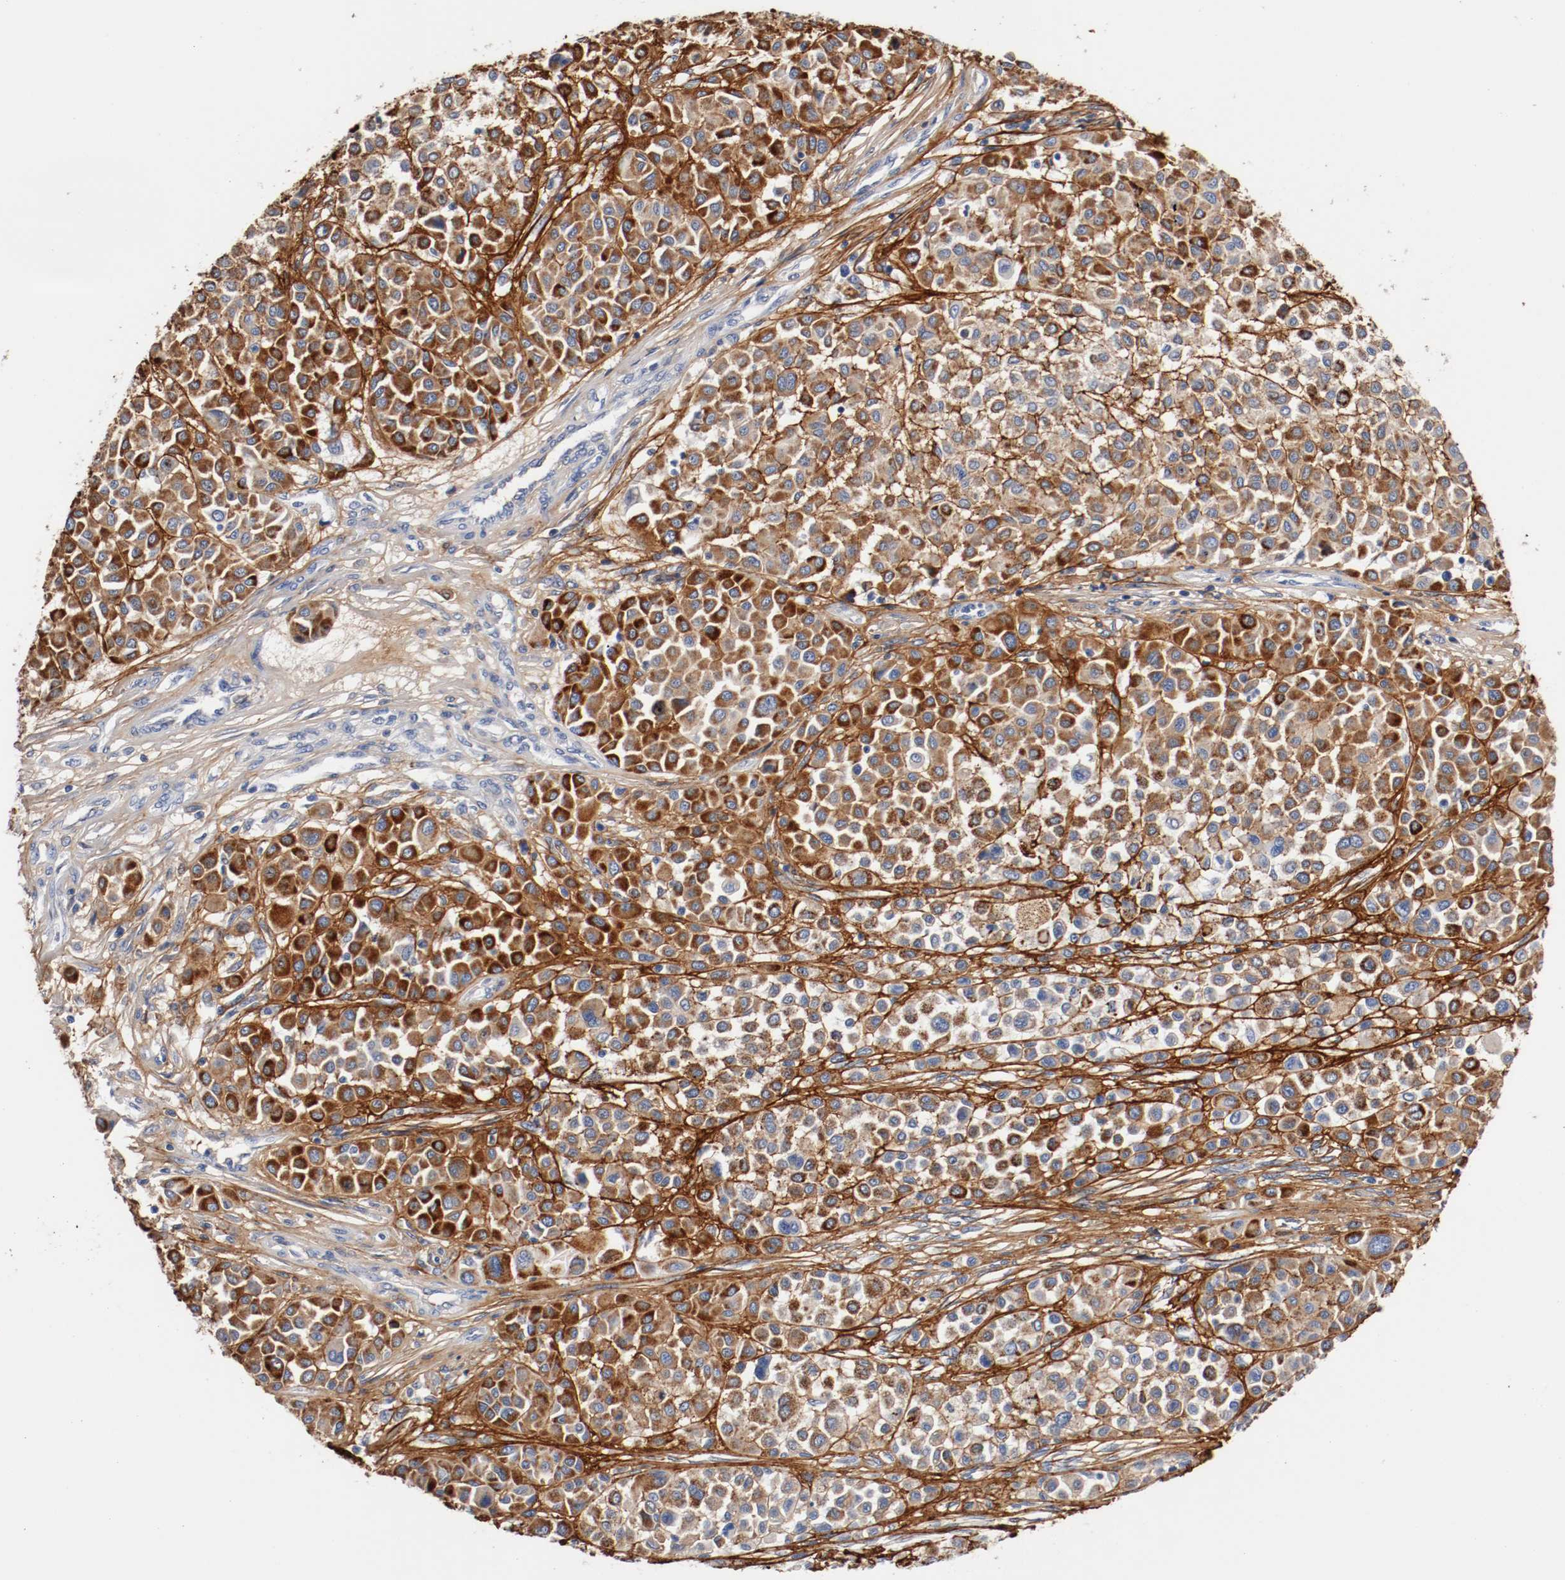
{"staining": {"intensity": "strong", "quantity": ">75%", "location": "cytoplasmic/membranous"}, "tissue": "melanoma", "cell_type": "Tumor cells", "image_type": "cancer", "snomed": [{"axis": "morphology", "description": "Malignant melanoma, Metastatic site"}, {"axis": "topography", "description": "Soft tissue"}], "caption": "Malignant melanoma (metastatic site) stained with a brown dye displays strong cytoplasmic/membranous positive expression in approximately >75% of tumor cells.", "gene": "TNC", "patient": {"sex": "male", "age": 41}}